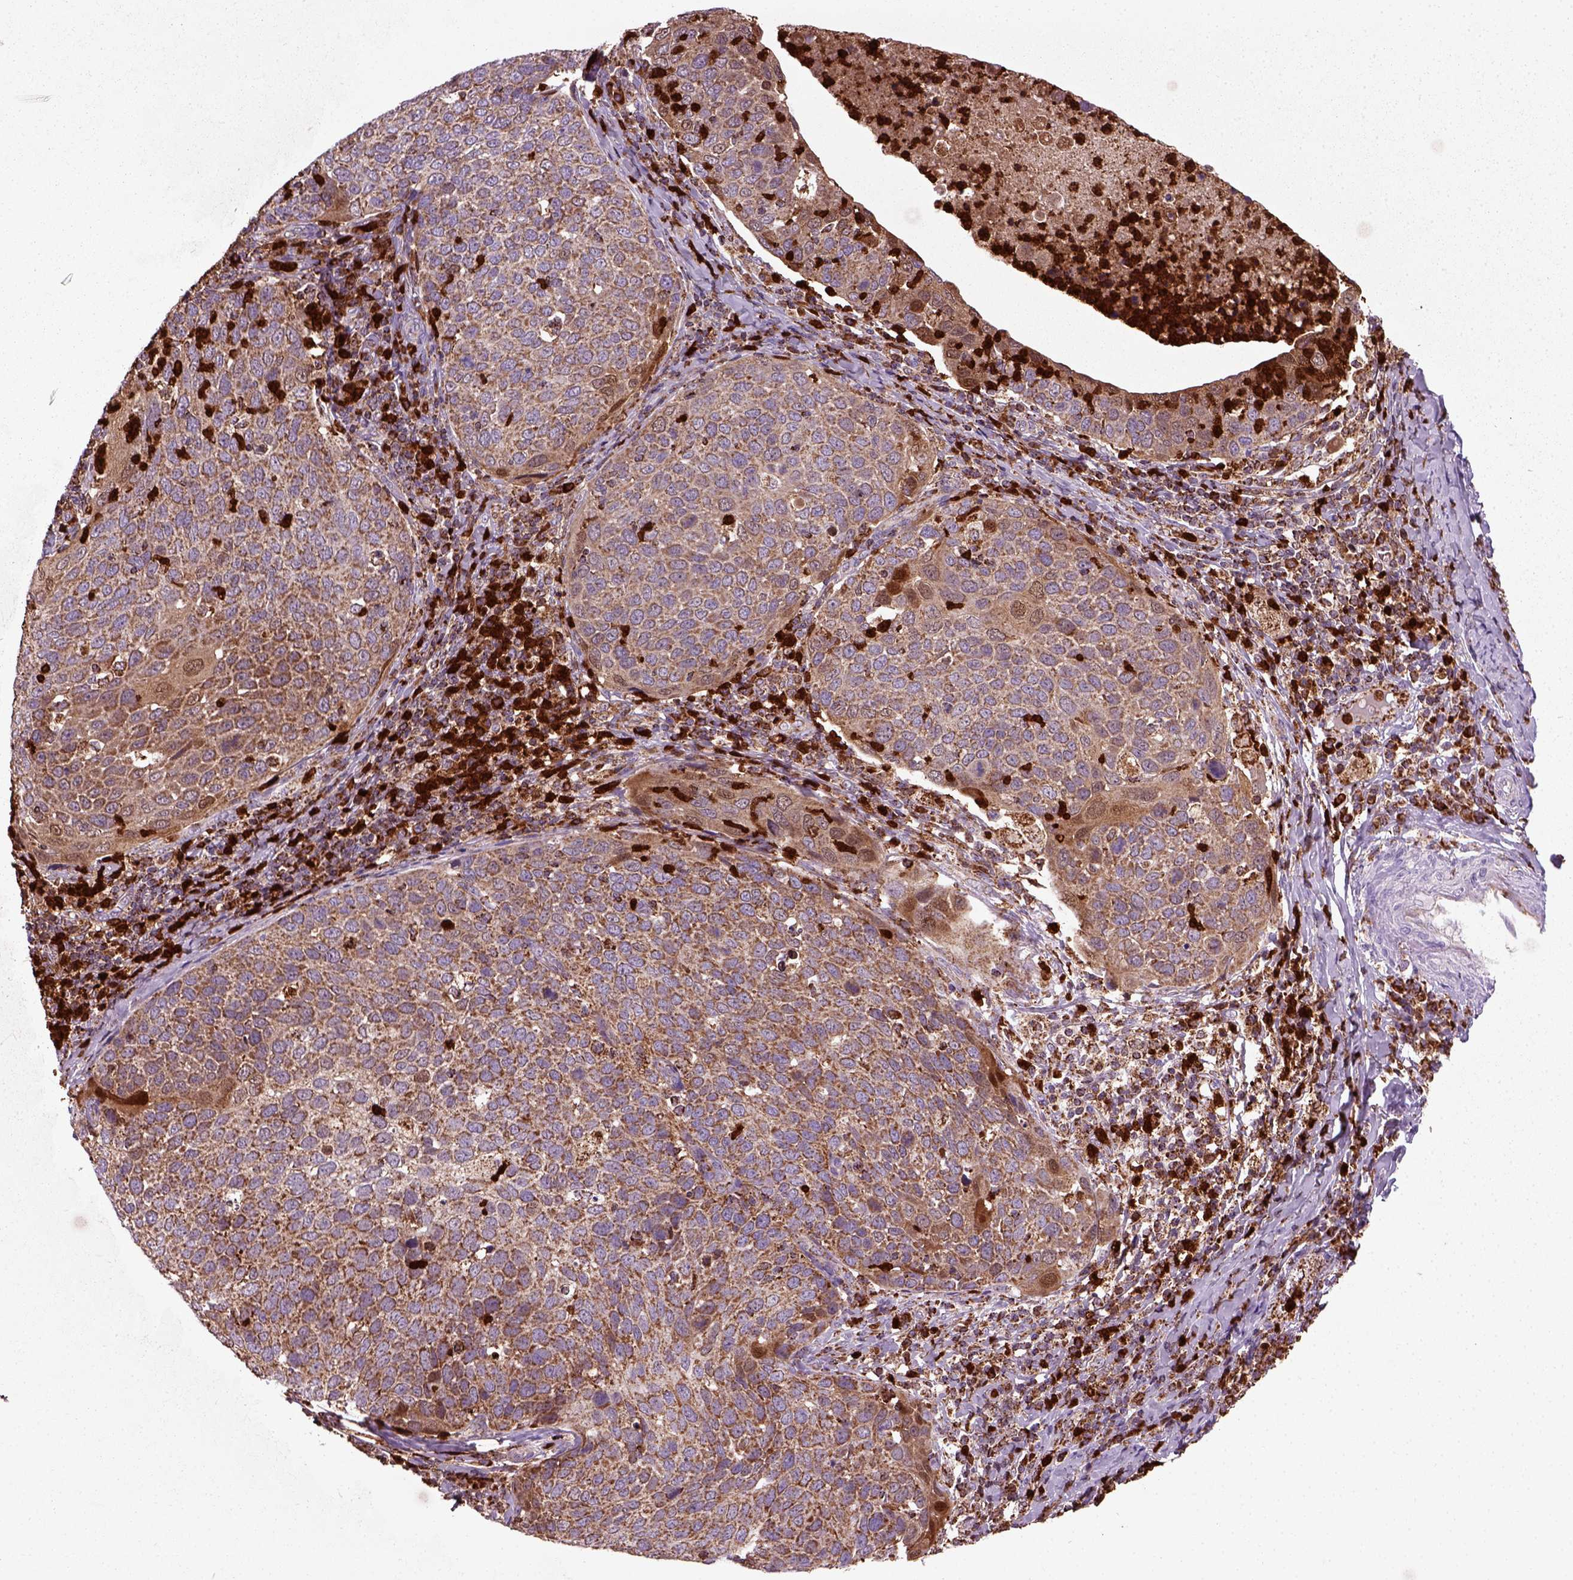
{"staining": {"intensity": "moderate", "quantity": ">75%", "location": "cytoplasmic/membranous"}, "tissue": "cervical cancer", "cell_type": "Tumor cells", "image_type": "cancer", "snomed": [{"axis": "morphology", "description": "Squamous cell carcinoma, NOS"}, {"axis": "topography", "description": "Cervix"}], "caption": "Squamous cell carcinoma (cervical) stained for a protein (brown) shows moderate cytoplasmic/membranous positive expression in about >75% of tumor cells.", "gene": "NUDT16L1", "patient": {"sex": "female", "age": 54}}